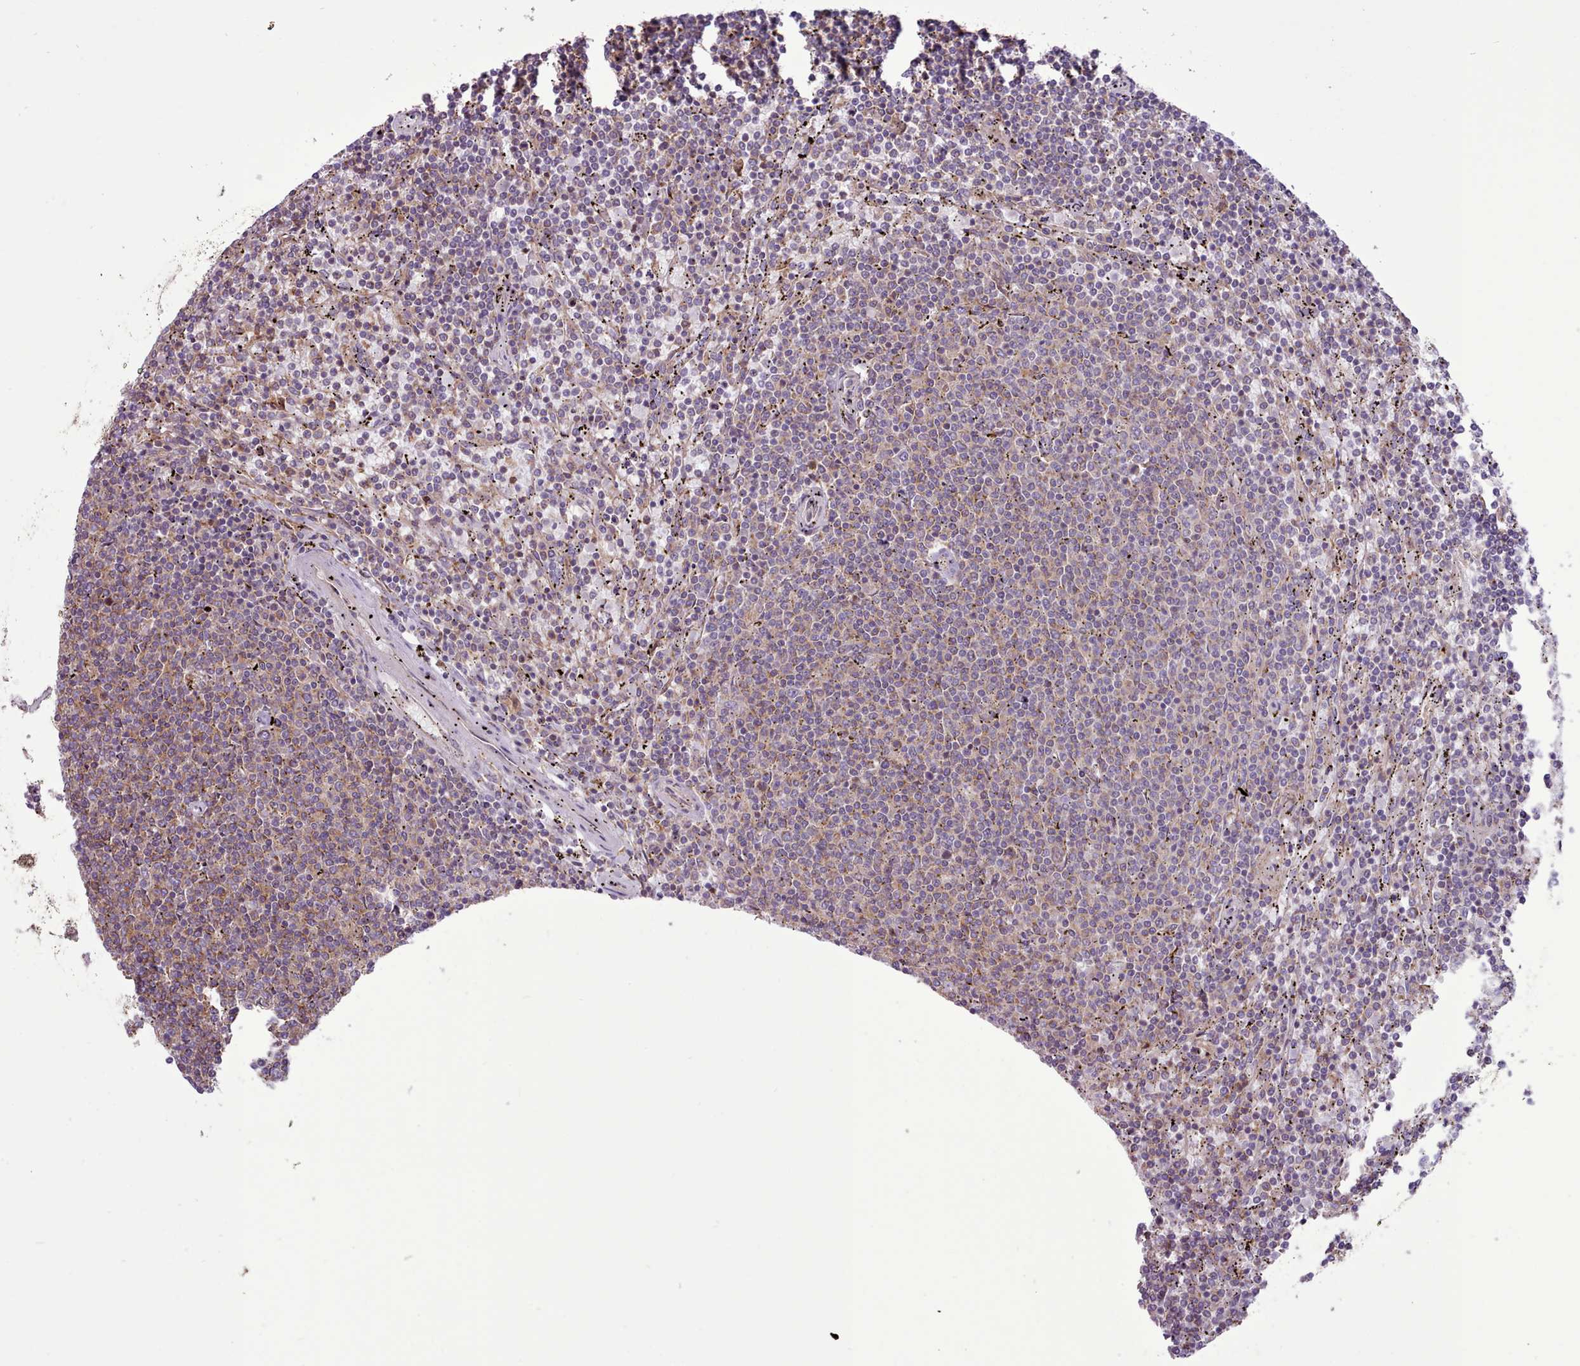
{"staining": {"intensity": "weak", "quantity": "<25%", "location": "cytoplasmic/membranous"}, "tissue": "lymphoma", "cell_type": "Tumor cells", "image_type": "cancer", "snomed": [{"axis": "morphology", "description": "Malignant lymphoma, non-Hodgkin's type, Low grade"}, {"axis": "topography", "description": "Spleen"}], "caption": "Tumor cells are negative for brown protein staining in lymphoma. (IHC, brightfield microscopy, high magnification).", "gene": "TENT4B", "patient": {"sex": "female", "age": 50}}